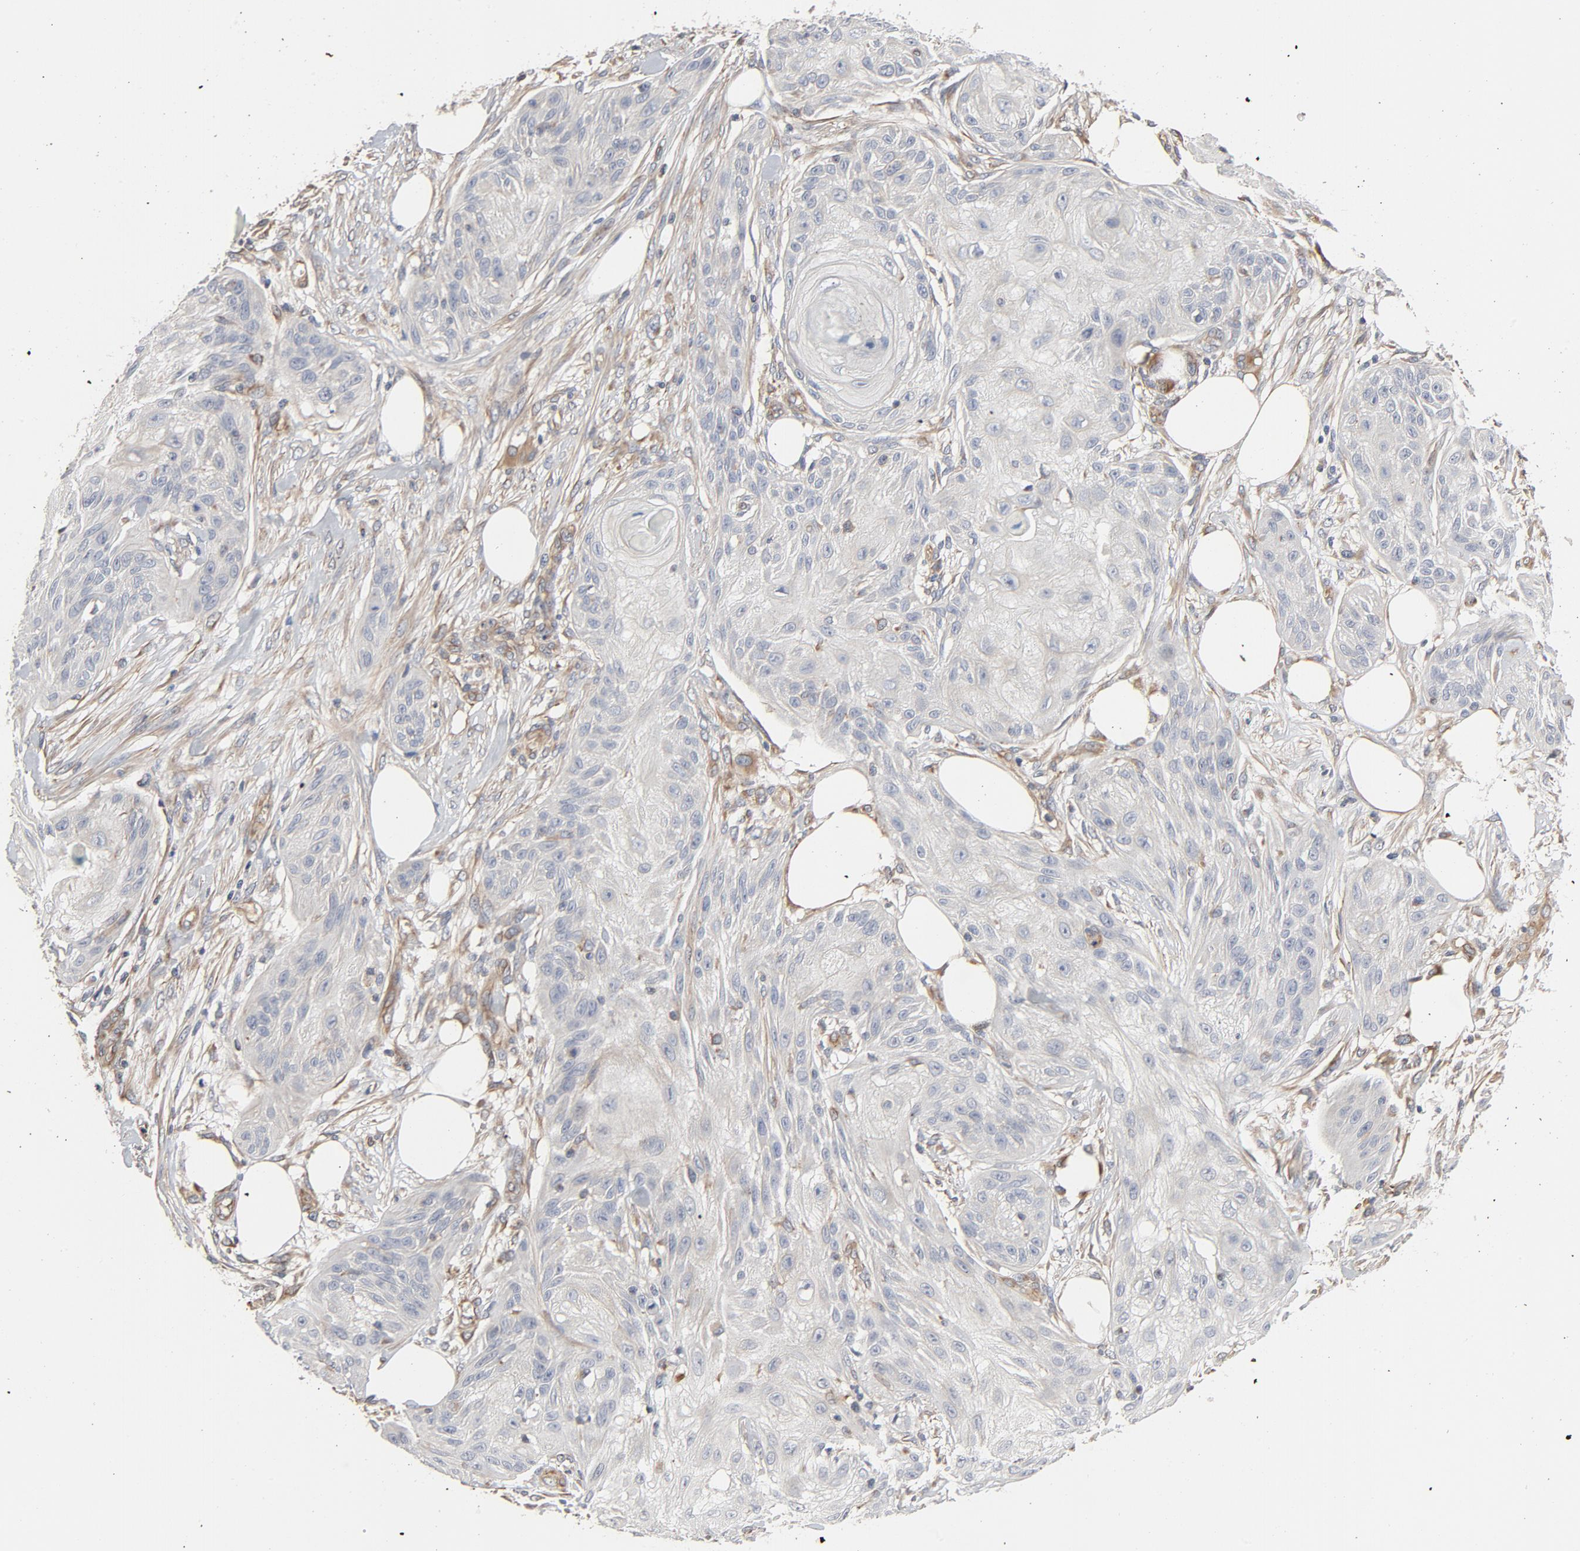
{"staining": {"intensity": "negative", "quantity": "none", "location": "none"}, "tissue": "skin cancer", "cell_type": "Tumor cells", "image_type": "cancer", "snomed": [{"axis": "morphology", "description": "Squamous cell carcinoma, NOS"}, {"axis": "topography", "description": "Skin"}], "caption": "Tumor cells are negative for protein expression in human squamous cell carcinoma (skin).", "gene": "TRIOBP", "patient": {"sex": "female", "age": 88}}